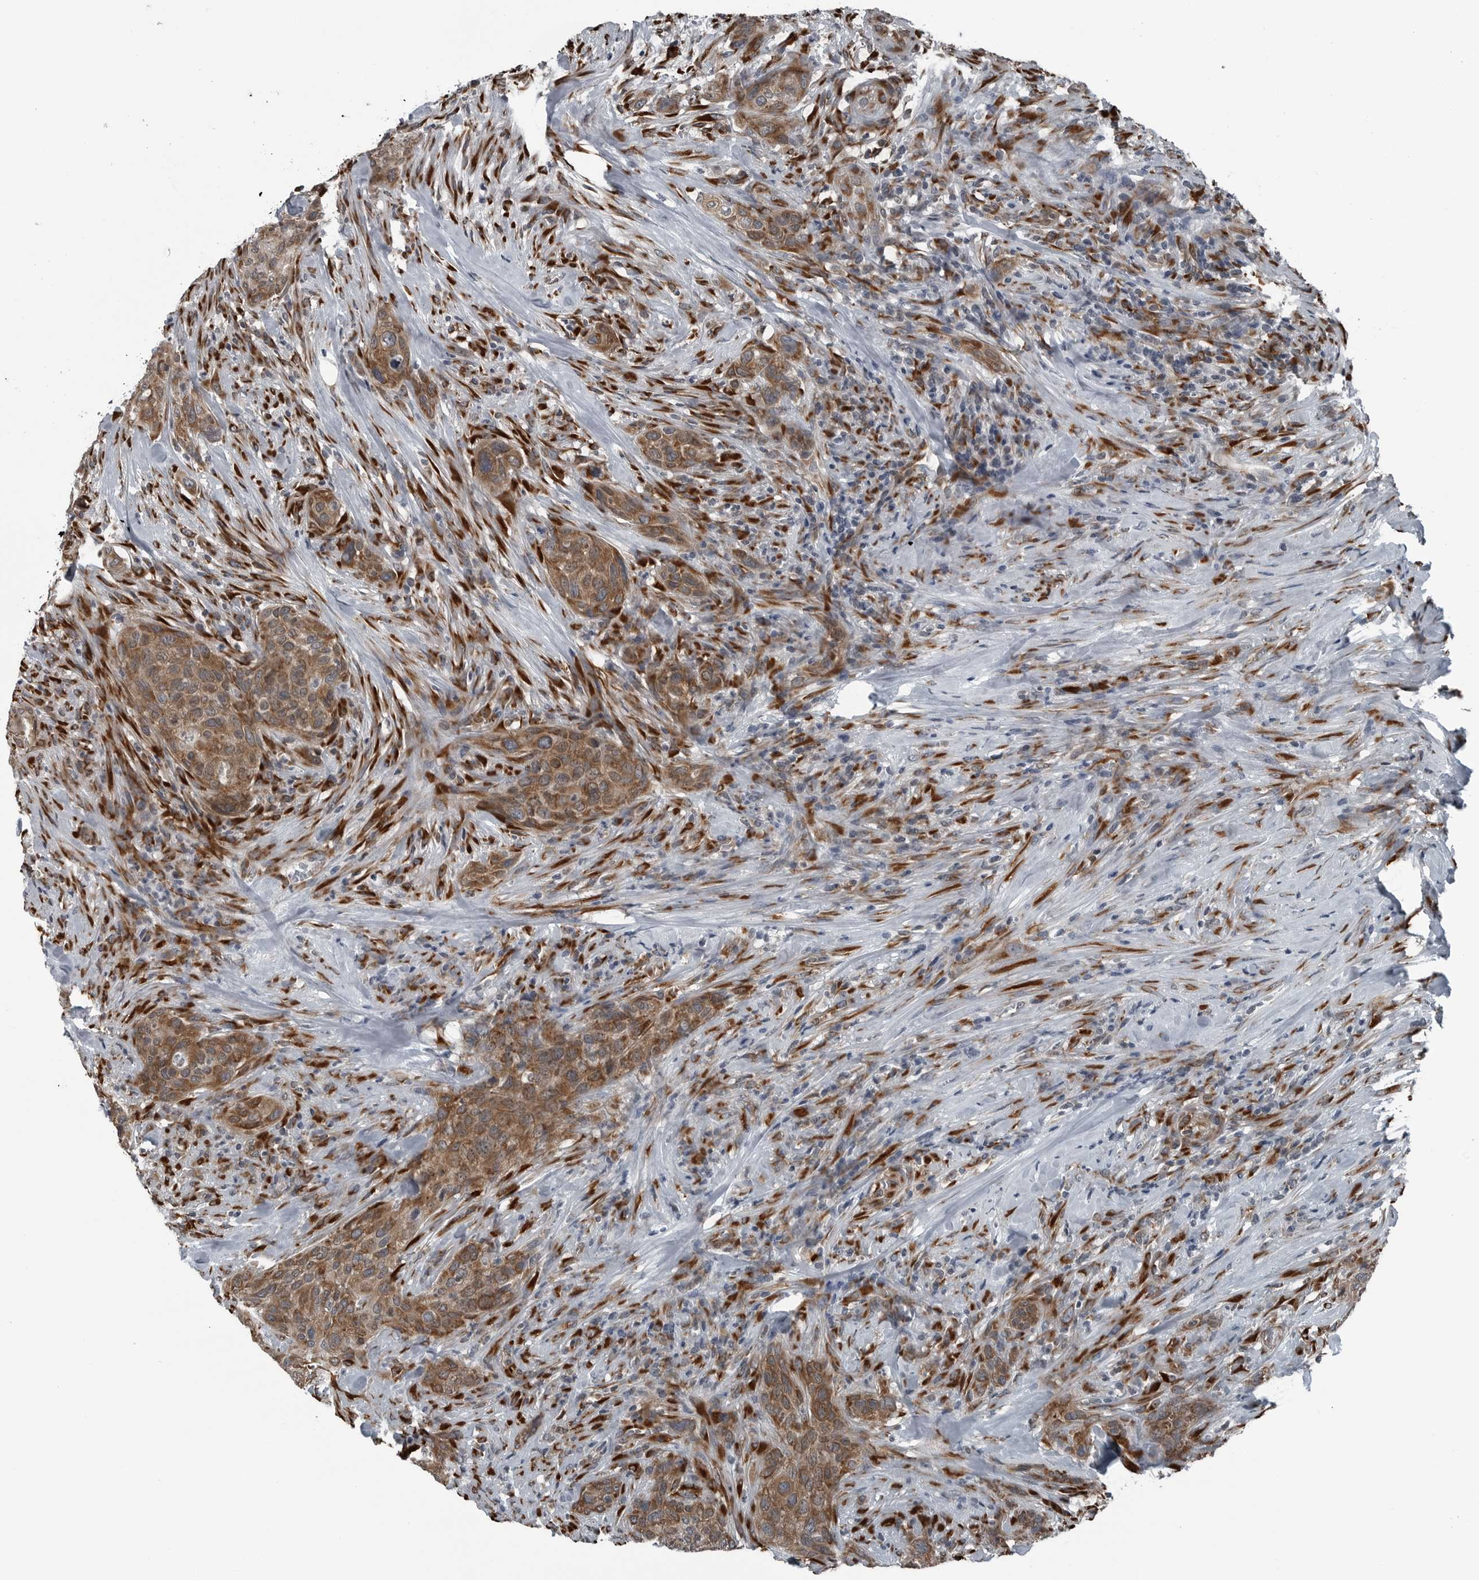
{"staining": {"intensity": "moderate", "quantity": ">75%", "location": "cytoplasmic/membranous"}, "tissue": "urothelial cancer", "cell_type": "Tumor cells", "image_type": "cancer", "snomed": [{"axis": "morphology", "description": "Urothelial carcinoma, High grade"}, {"axis": "topography", "description": "Urinary bladder"}], "caption": "Tumor cells exhibit medium levels of moderate cytoplasmic/membranous staining in about >75% of cells in urothelial carcinoma (high-grade). The staining was performed using DAB, with brown indicating positive protein expression. Nuclei are stained blue with hematoxylin.", "gene": "CEP85", "patient": {"sex": "male", "age": 35}}